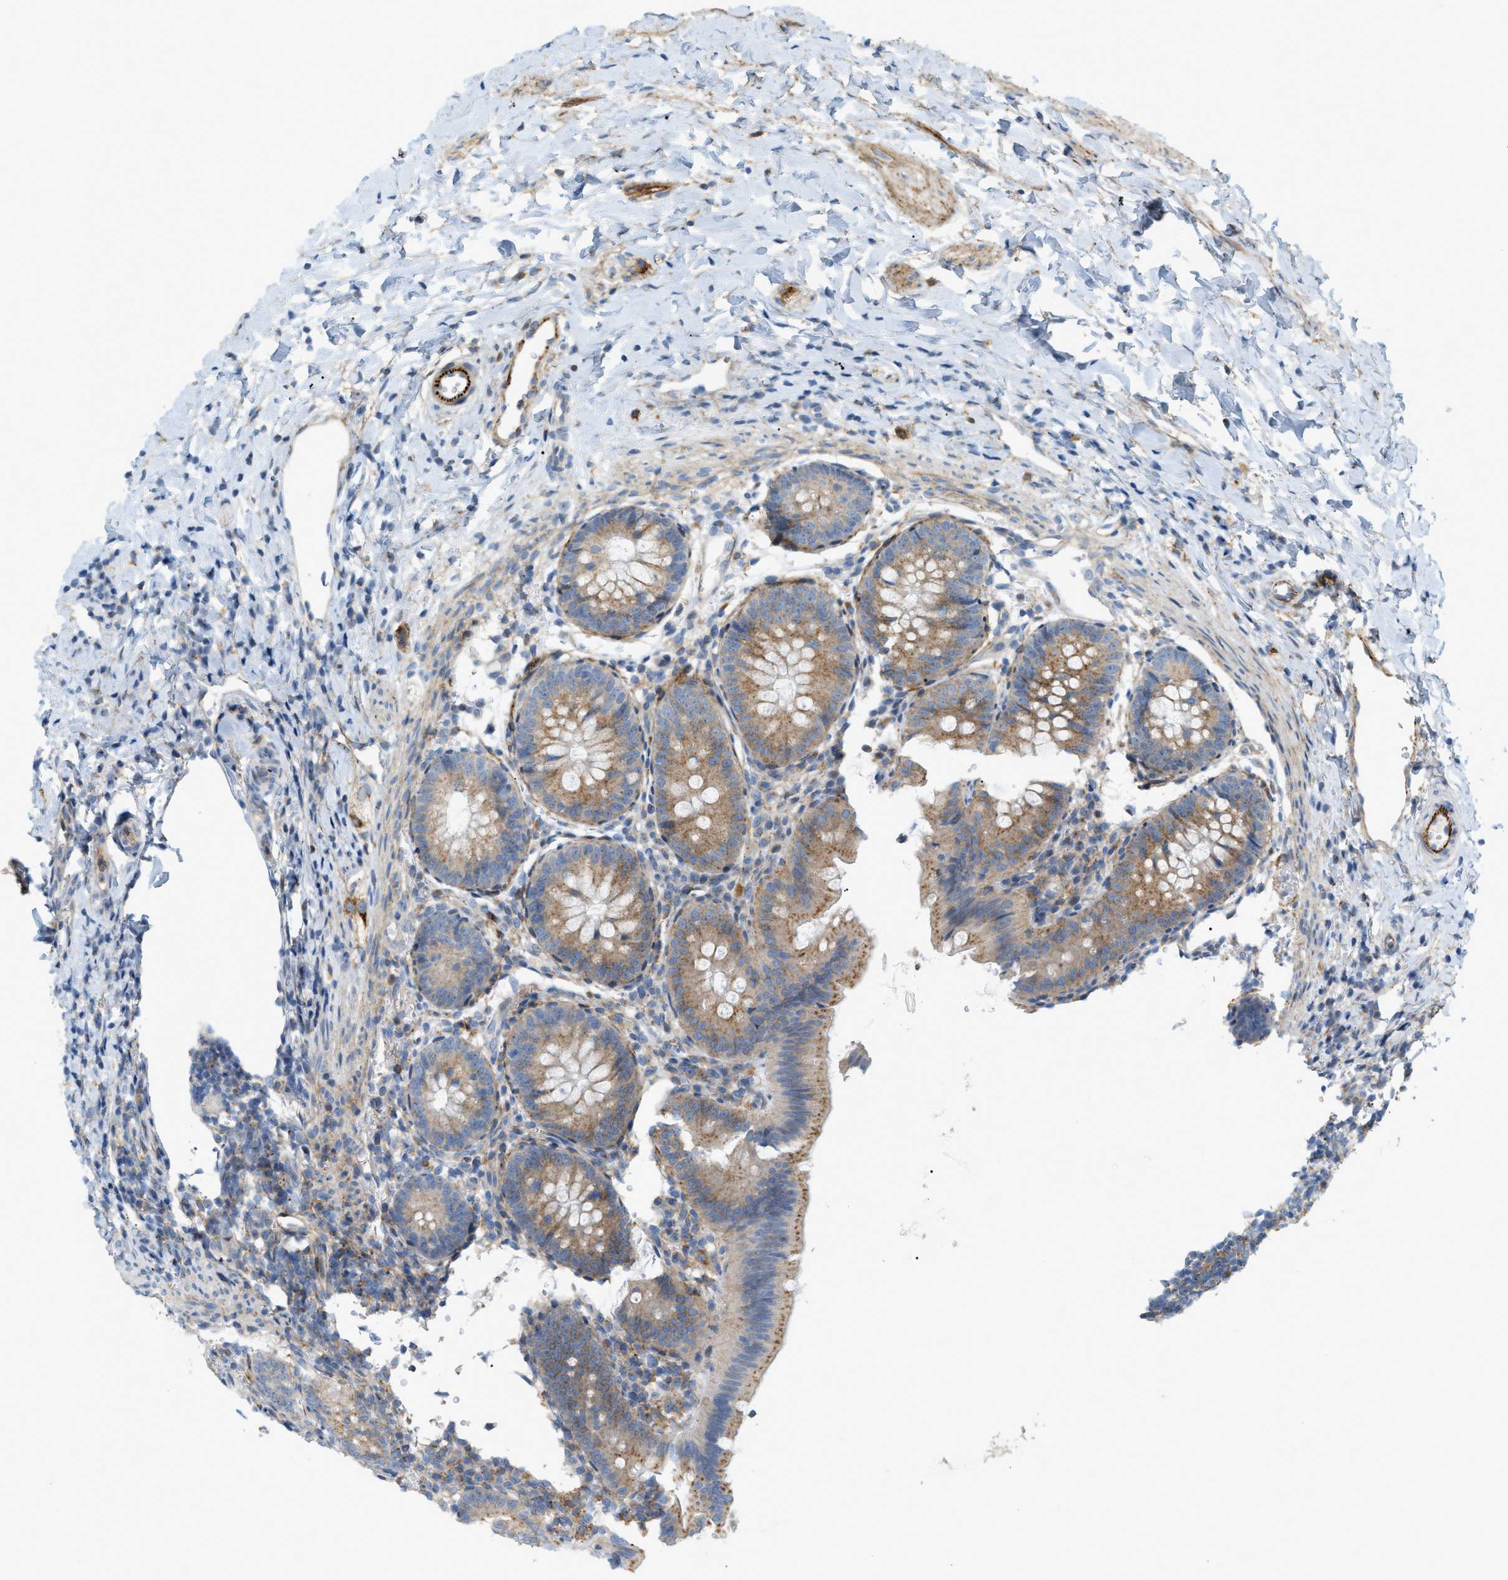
{"staining": {"intensity": "moderate", "quantity": ">75%", "location": "cytoplasmic/membranous"}, "tissue": "appendix", "cell_type": "Glandular cells", "image_type": "normal", "snomed": [{"axis": "morphology", "description": "Normal tissue, NOS"}, {"axis": "topography", "description": "Appendix"}], "caption": "The immunohistochemical stain shows moderate cytoplasmic/membranous staining in glandular cells of benign appendix. (Stains: DAB in brown, nuclei in blue, Microscopy: brightfield microscopy at high magnification).", "gene": "LMBRD1", "patient": {"sex": "male", "age": 1}}